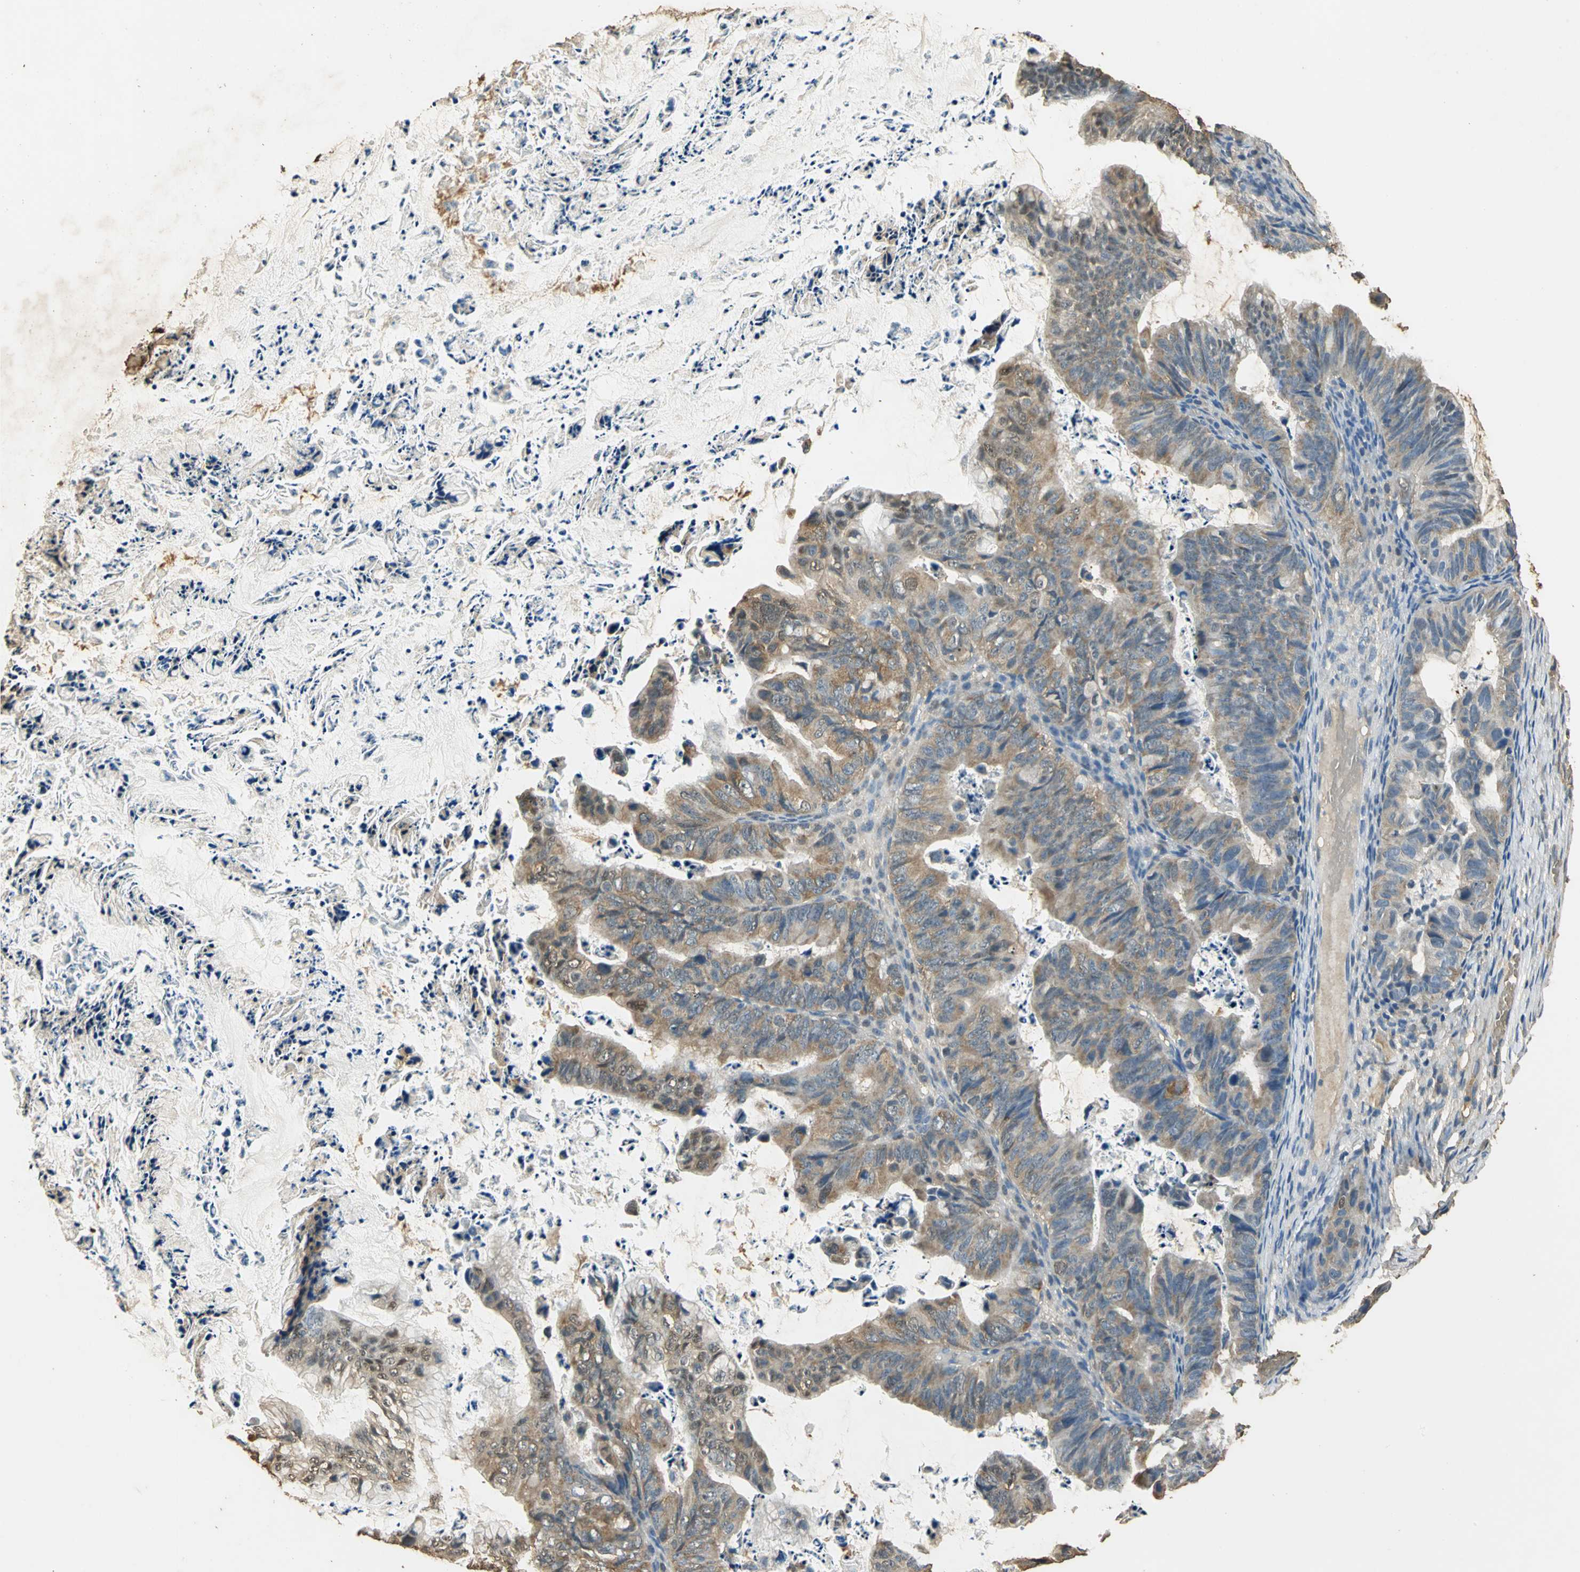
{"staining": {"intensity": "moderate", "quantity": ">75%", "location": "cytoplasmic/membranous"}, "tissue": "ovarian cancer", "cell_type": "Tumor cells", "image_type": "cancer", "snomed": [{"axis": "morphology", "description": "Cystadenocarcinoma, mucinous, NOS"}, {"axis": "topography", "description": "Ovary"}], "caption": "An immunohistochemistry histopathology image of neoplastic tissue is shown. Protein staining in brown shows moderate cytoplasmic/membranous positivity in ovarian mucinous cystadenocarcinoma within tumor cells.", "gene": "GAPDH", "patient": {"sex": "female", "age": 36}}